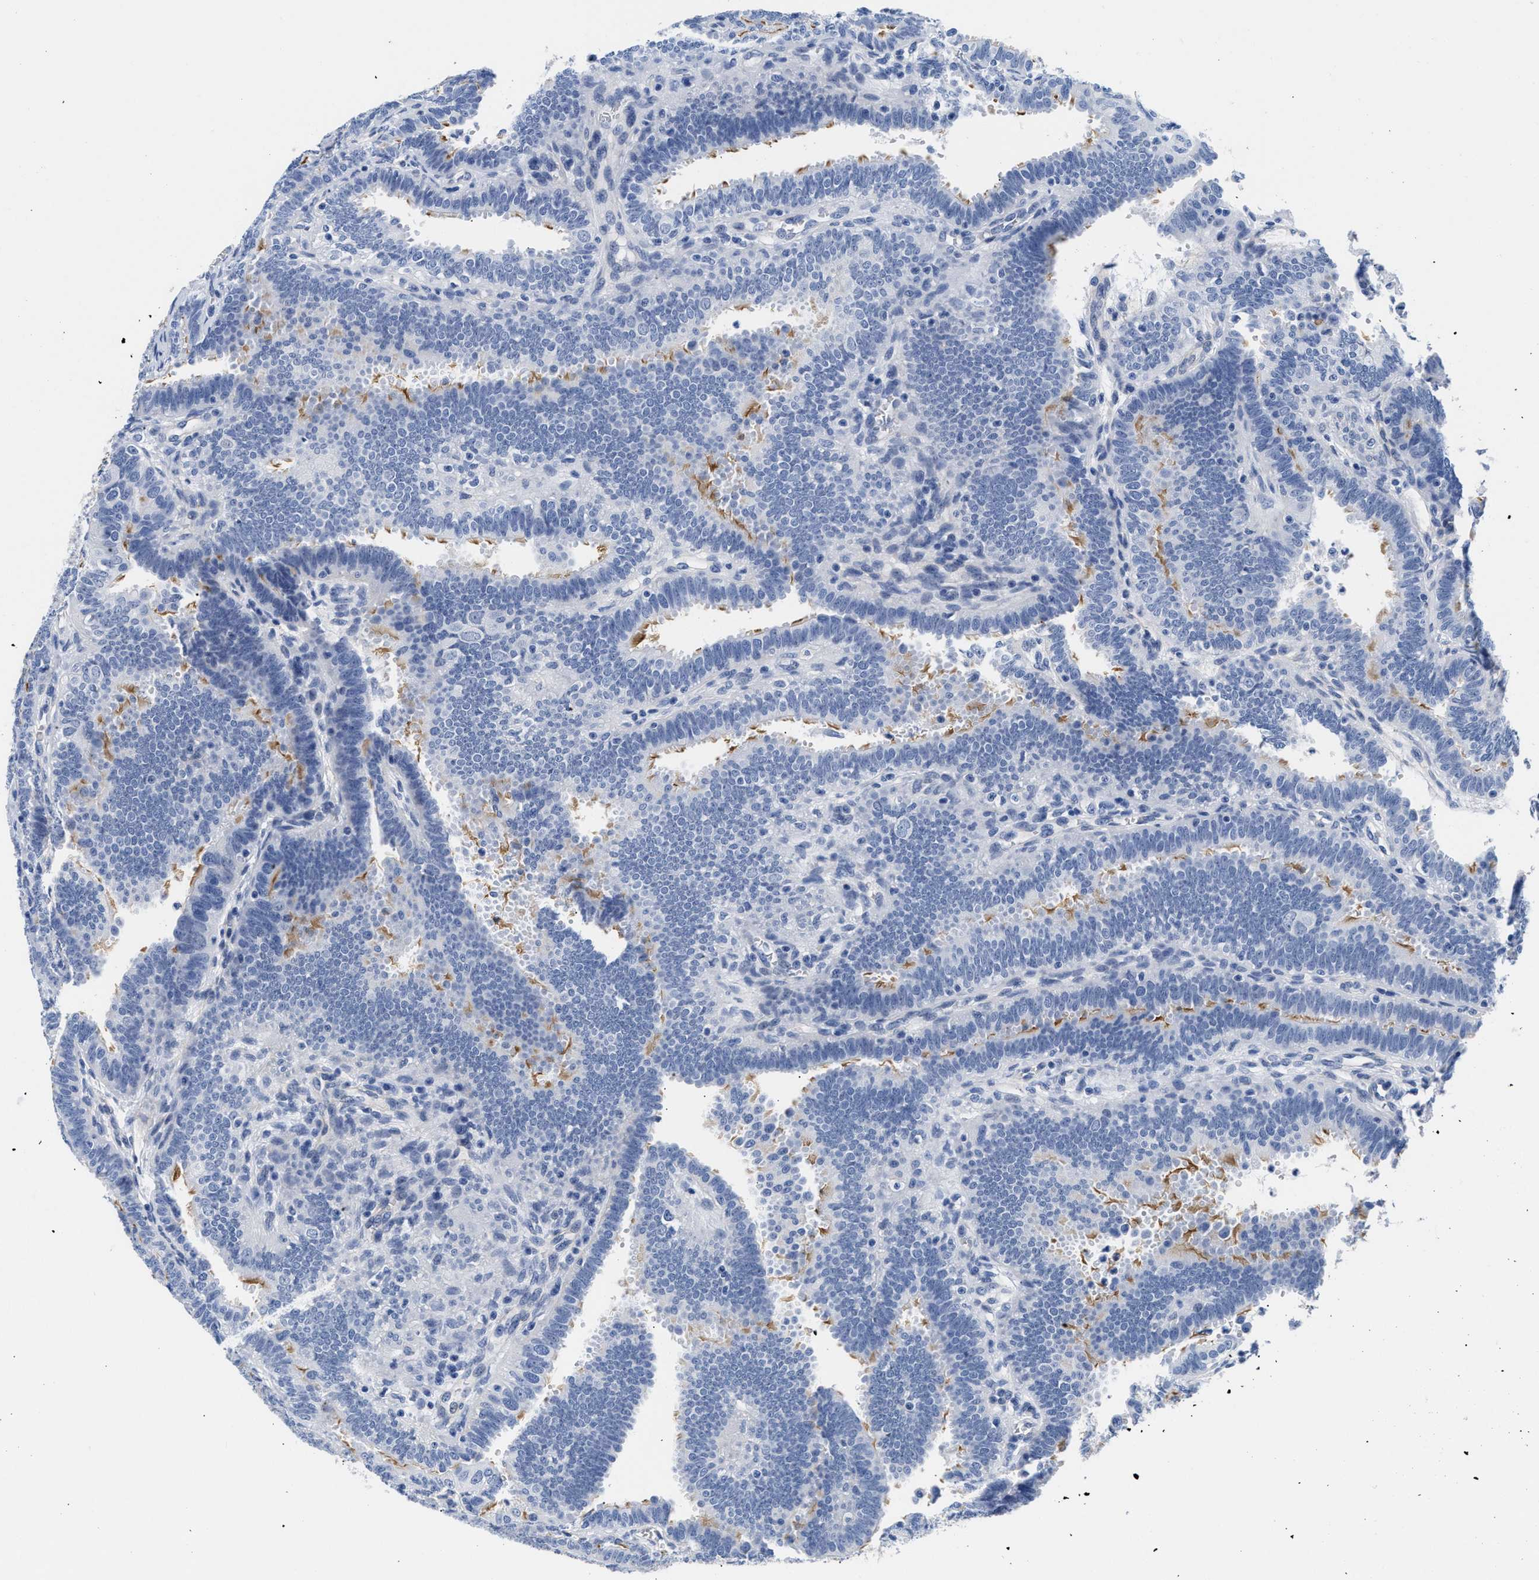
{"staining": {"intensity": "weak", "quantity": "25%-75%", "location": "cytoplasmic/membranous"}, "tissue": "fallopian tube", "cell_type": "Glandular cells", "image_type": "normal", "snomed": [{"axis": "morphology", "description": "Normal tissue, NOS"}, {"axis": "topography", "description": "Fallopian tube"}, {"axis": "topography", "description": "Placenta"}], "caption": "IHC image of benign fallopian tube: fallopian tube stained using IHC reveals low levels of weak protein expression localized specifically in the cytoplasmic/membranous of glandular cells, appearing as a cytoplasmic/membranous brown color.", "gene": "TRIM29", "patient": {"sex": "female", "age": 34}}